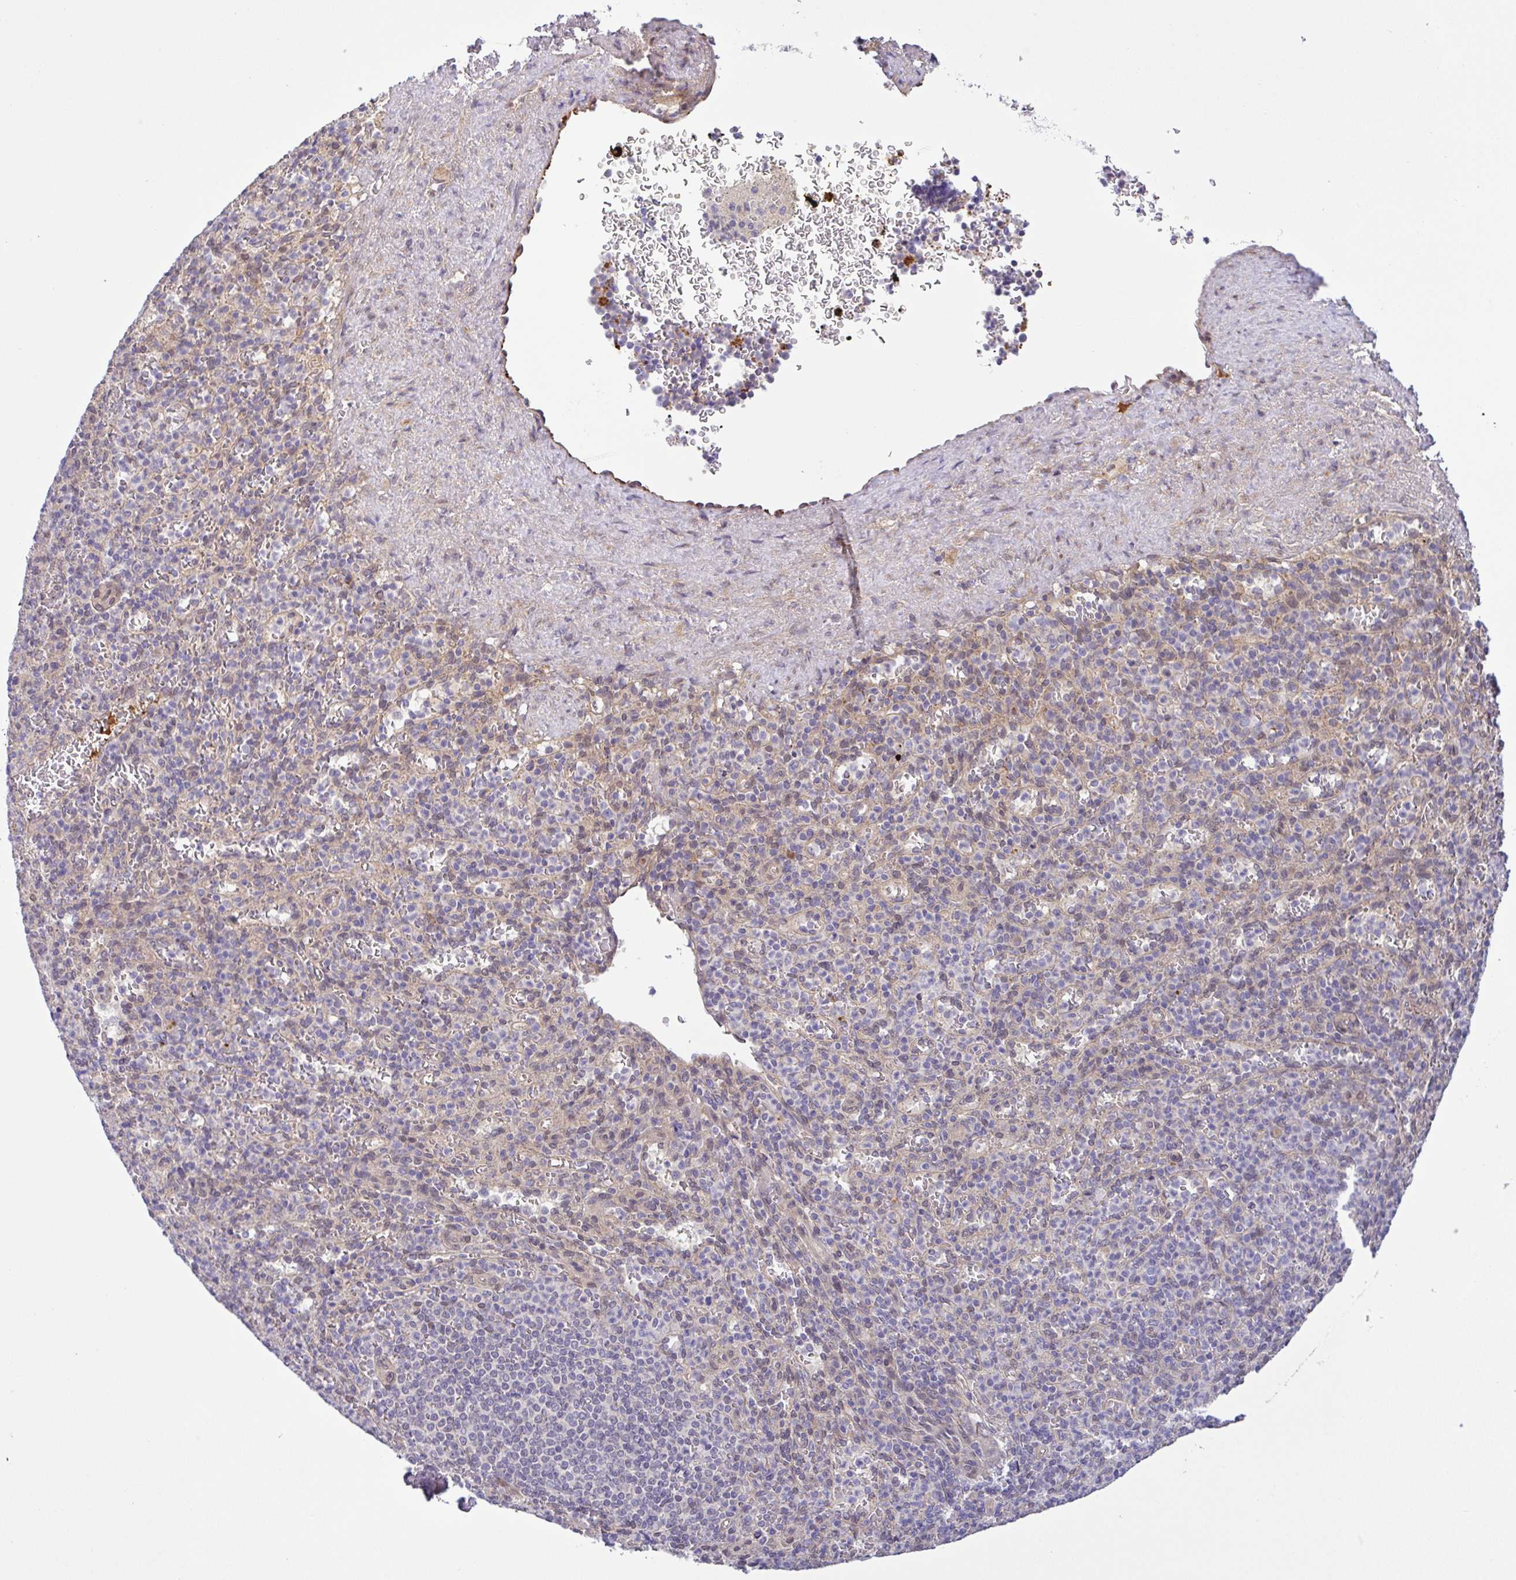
{"staining": {"intensity": "weak", "quantity": "<25%", "location": "cytoplasmic/membranous"}, "tissue": "spleen", "cell_type": "Cells in red pulp", "image_type": "normal", "snomed": [{"axis": "morphology", "description": "Normal tissue, NOS"}, {"axis": "topography", "description": "Spleen"}], "caption": "Immunohistochemical staining of normal spleen reveals no significant staining in cells in red pulp. (Stains: DAB immunohistochemistry (IHC) with hematoxylin counter stain, Microscopy: brightfield microscopy at high magnification).", "gene": "UBE4A", "patient": {"sex": "female", "age": 74}}